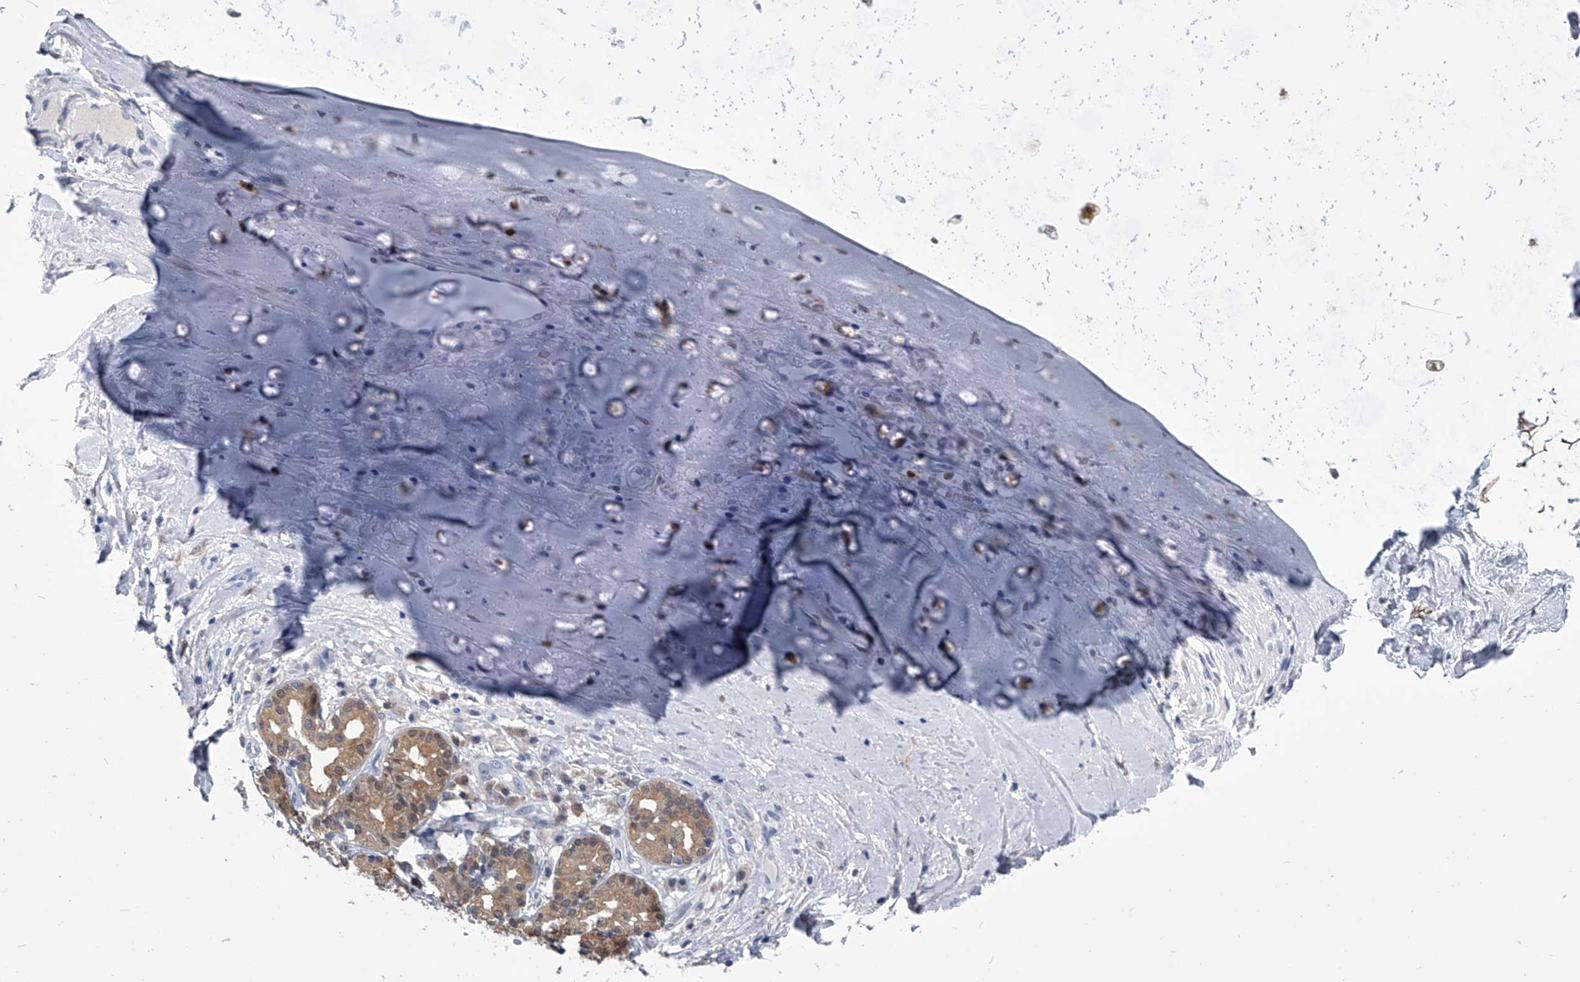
{"staining": {"intensity": "moderate", "quantity": ">75%", "location": "cytoplasmic/membranous"}, "tissue": "adipose tissue", "cell_type": "Adipocytes", "image_type": "normal", "snomed": [{"axis": "morphology", "description": "Normal tissue, NOS"}, {"axis": "morphology", "description": "Basal cell carcinoma"}, {"axis": "topography", "description": "Cartilage tissue"}, {"axis": "topography", "description": "Nasopharynx"}, {"axis": "topography", "description": "Oral tissue"}], "caption": "Protein analysis of normal adipose tissue exhibits moderate cytoplasmic/membranous positivity in approximately >75% of adipocytes.", "gene": "PDXK", "patient": {"sex": "female", "age": 77}}